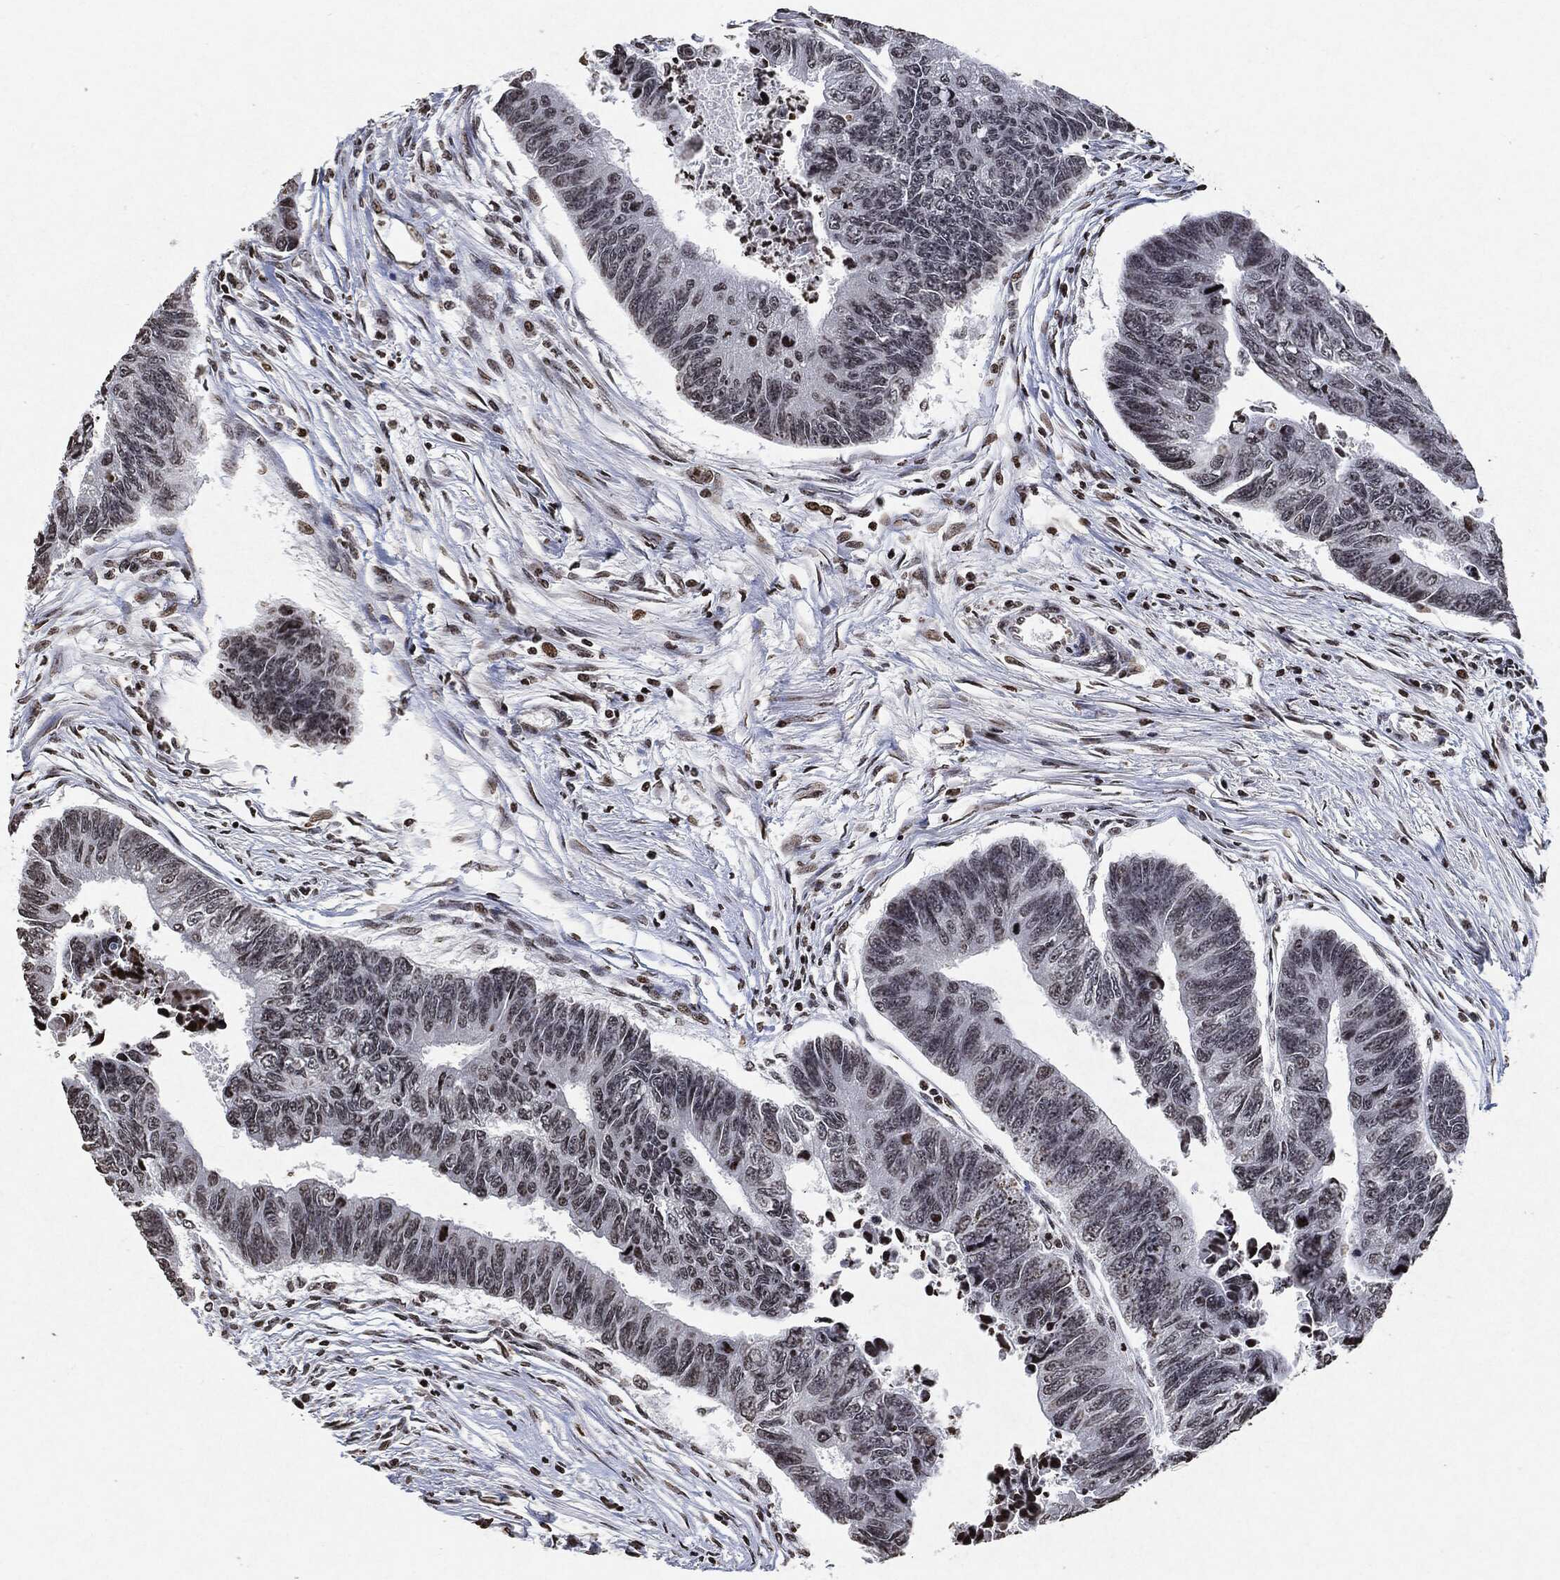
{"staining": {"intensity": "weak", "quantity": "<25%", "location": "nuclear"}, "tissue": "colorectal cancer", "cell_type": "Tumor cells", "image_type": "cancer", "snomed": [{"axis": "morphology", "description": "Adenocarcinoma, NOS"}, {"axis": "topography", "description": "Colon"}], "caption": "Protein analysis of colorectal cancer exhibits no significant positivity in tumor cells.", "gene": "JUN", "patient": {"sex": "female", "age": 65}}